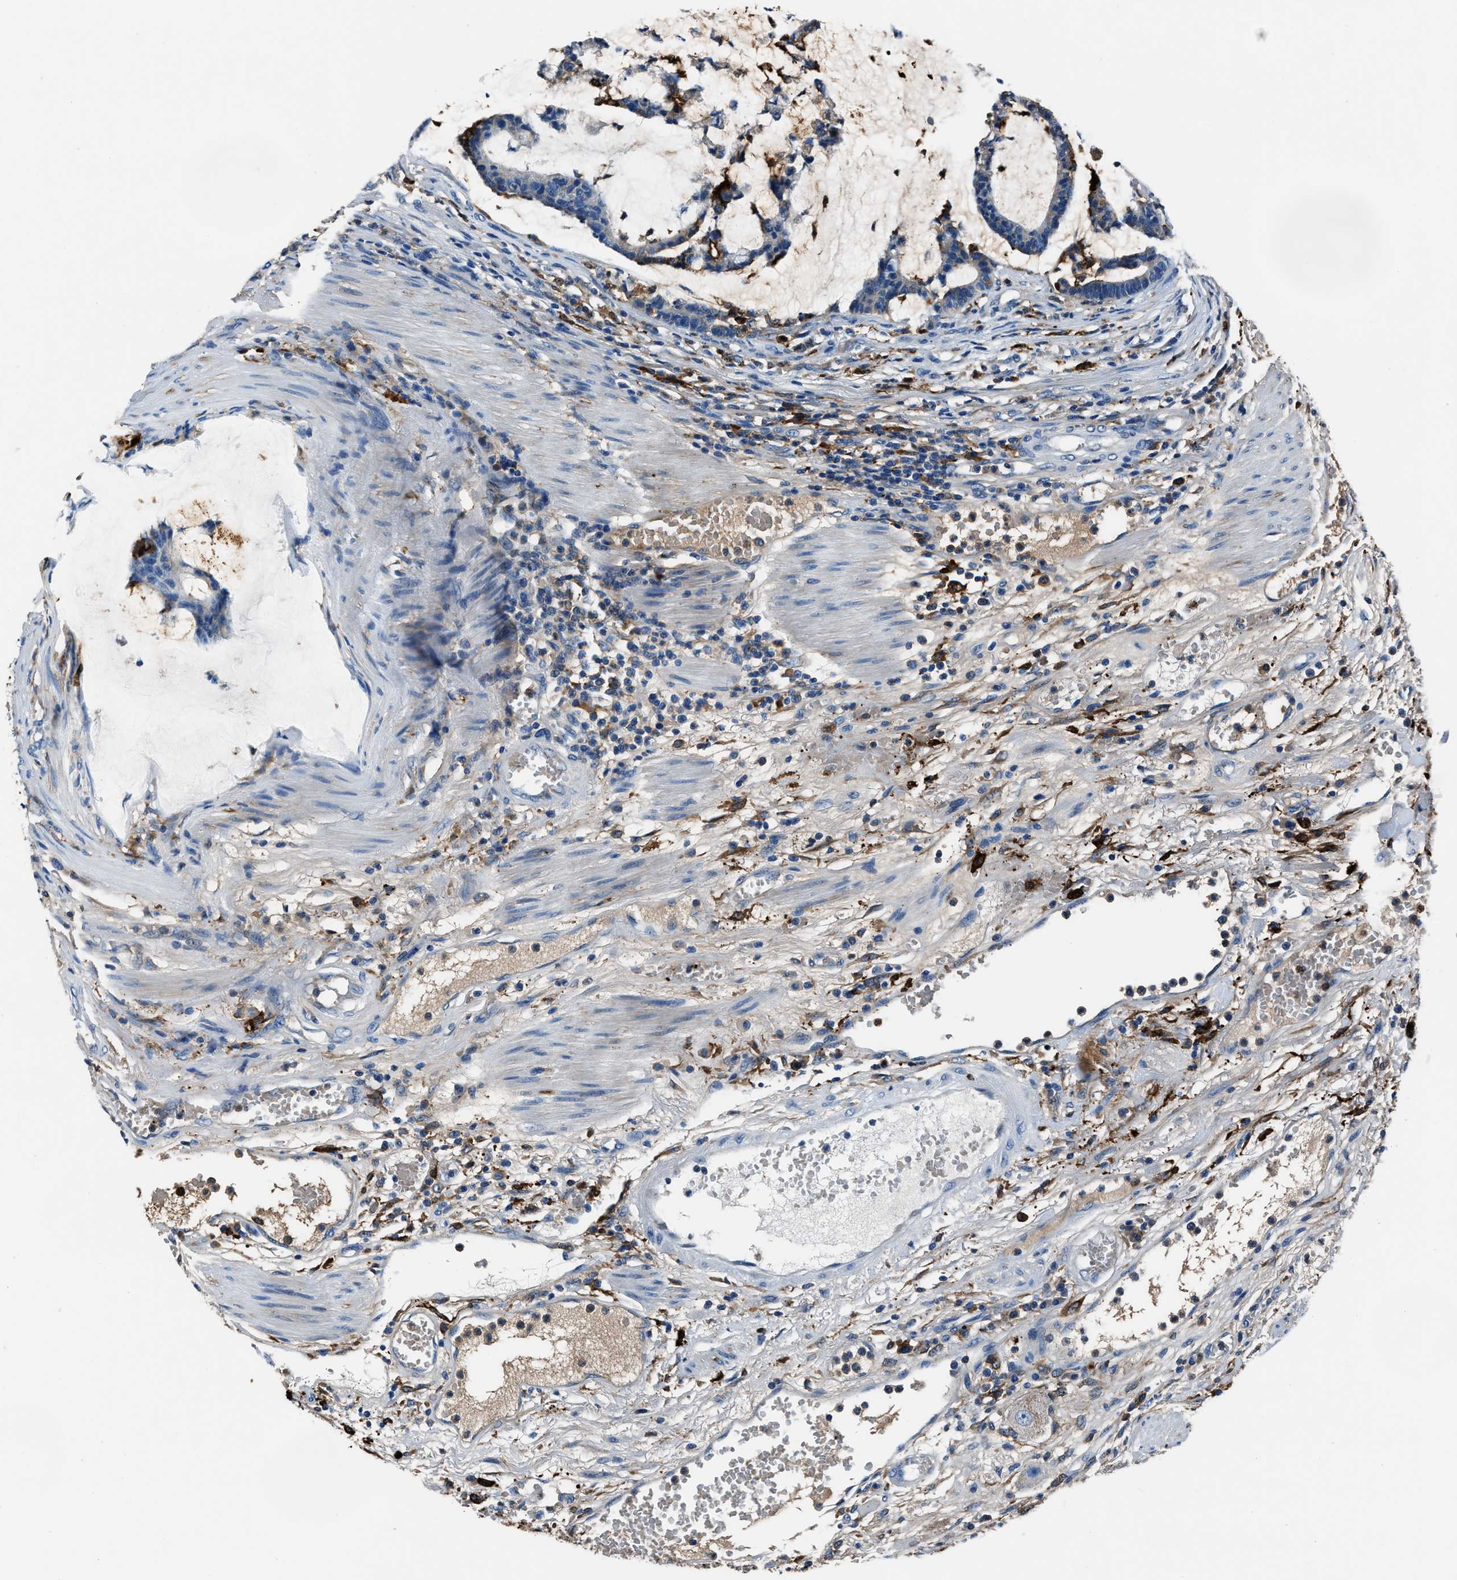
{"staining": {"intensity": "negative", "quantity": "none", "location": "none"}, "tissue": "colorectal cancer", "cell_type": "Tumor cells", "image_type": "cancer", "snomed": [{"axis": "morphology", "description": "Adenocarcinoma, NOS"}, {"axis": "topography", "description": "Colon"}], "caption": "This photomicrograph is of colorectal cancer (adenocarcinoma) stained with immunohistochemistry (IHC) to label a protein in brown with the nuclei are counter-stained blue. There is no positivity in tumor cells.", "gene": "FTL", "patient": {"sex": "female", "age": 84}}